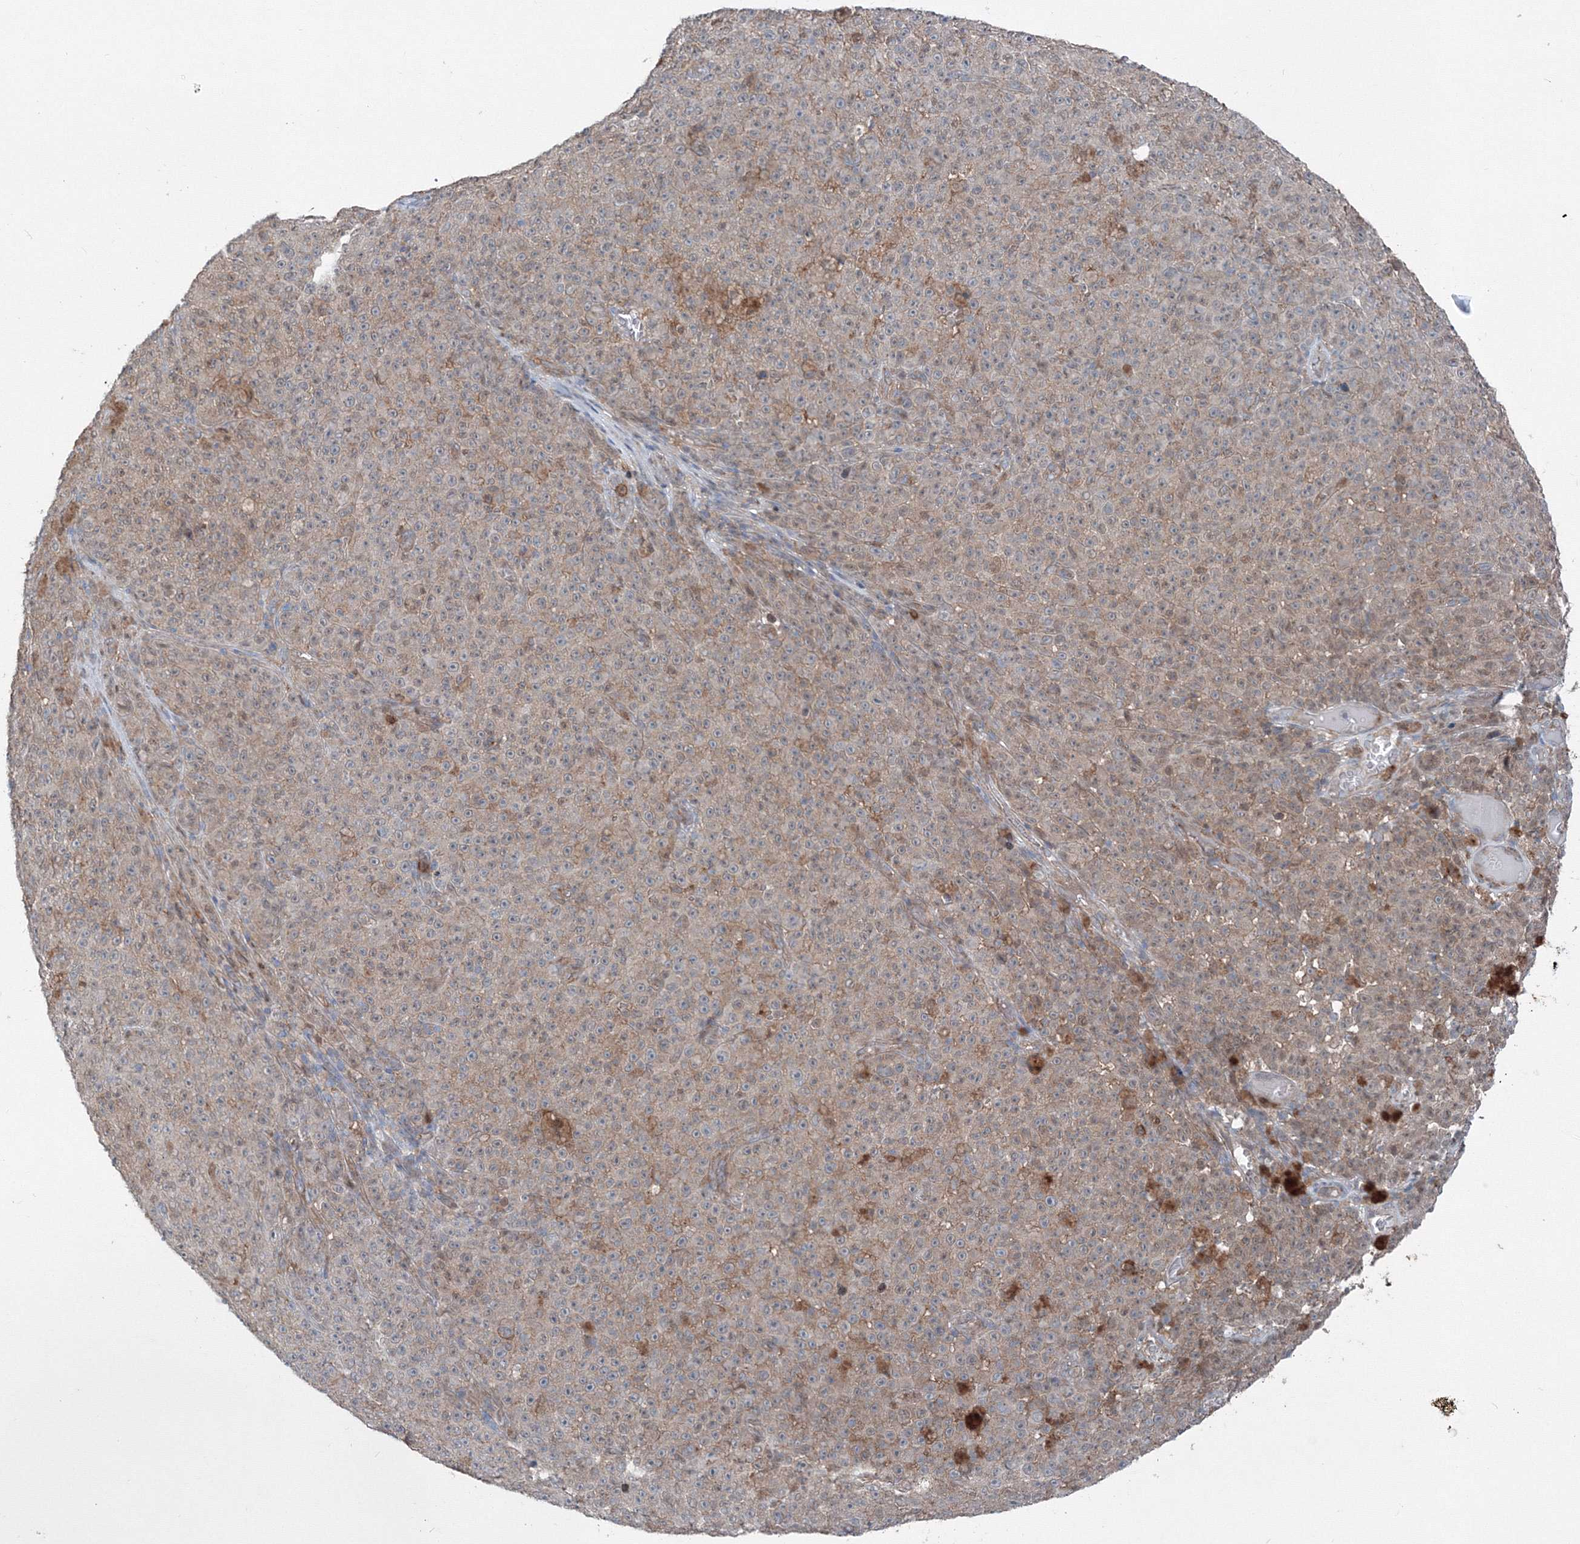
{"staining": {"intensity": "moderate", "quantity": ">75%", "location": "cytoplasmic/membranous,nuclear"}, "tissue": "melanoma", "cell_type": "Tumor cells", "image_type": "cancer", "snomed": [{"axis": "morphology", "description": "Malignant melanoma, NOS"}, {"axis": "topography", "description": "Skin"}], "caption": "Malignant melanoma stained with a brown dye demonstrates moderate cytoplasmic/membranous and nuclear positive positivity in approximately >75% of tumor cells.", "gene": "TPRKB", "patient": {"sex": "female", "age": 82}}